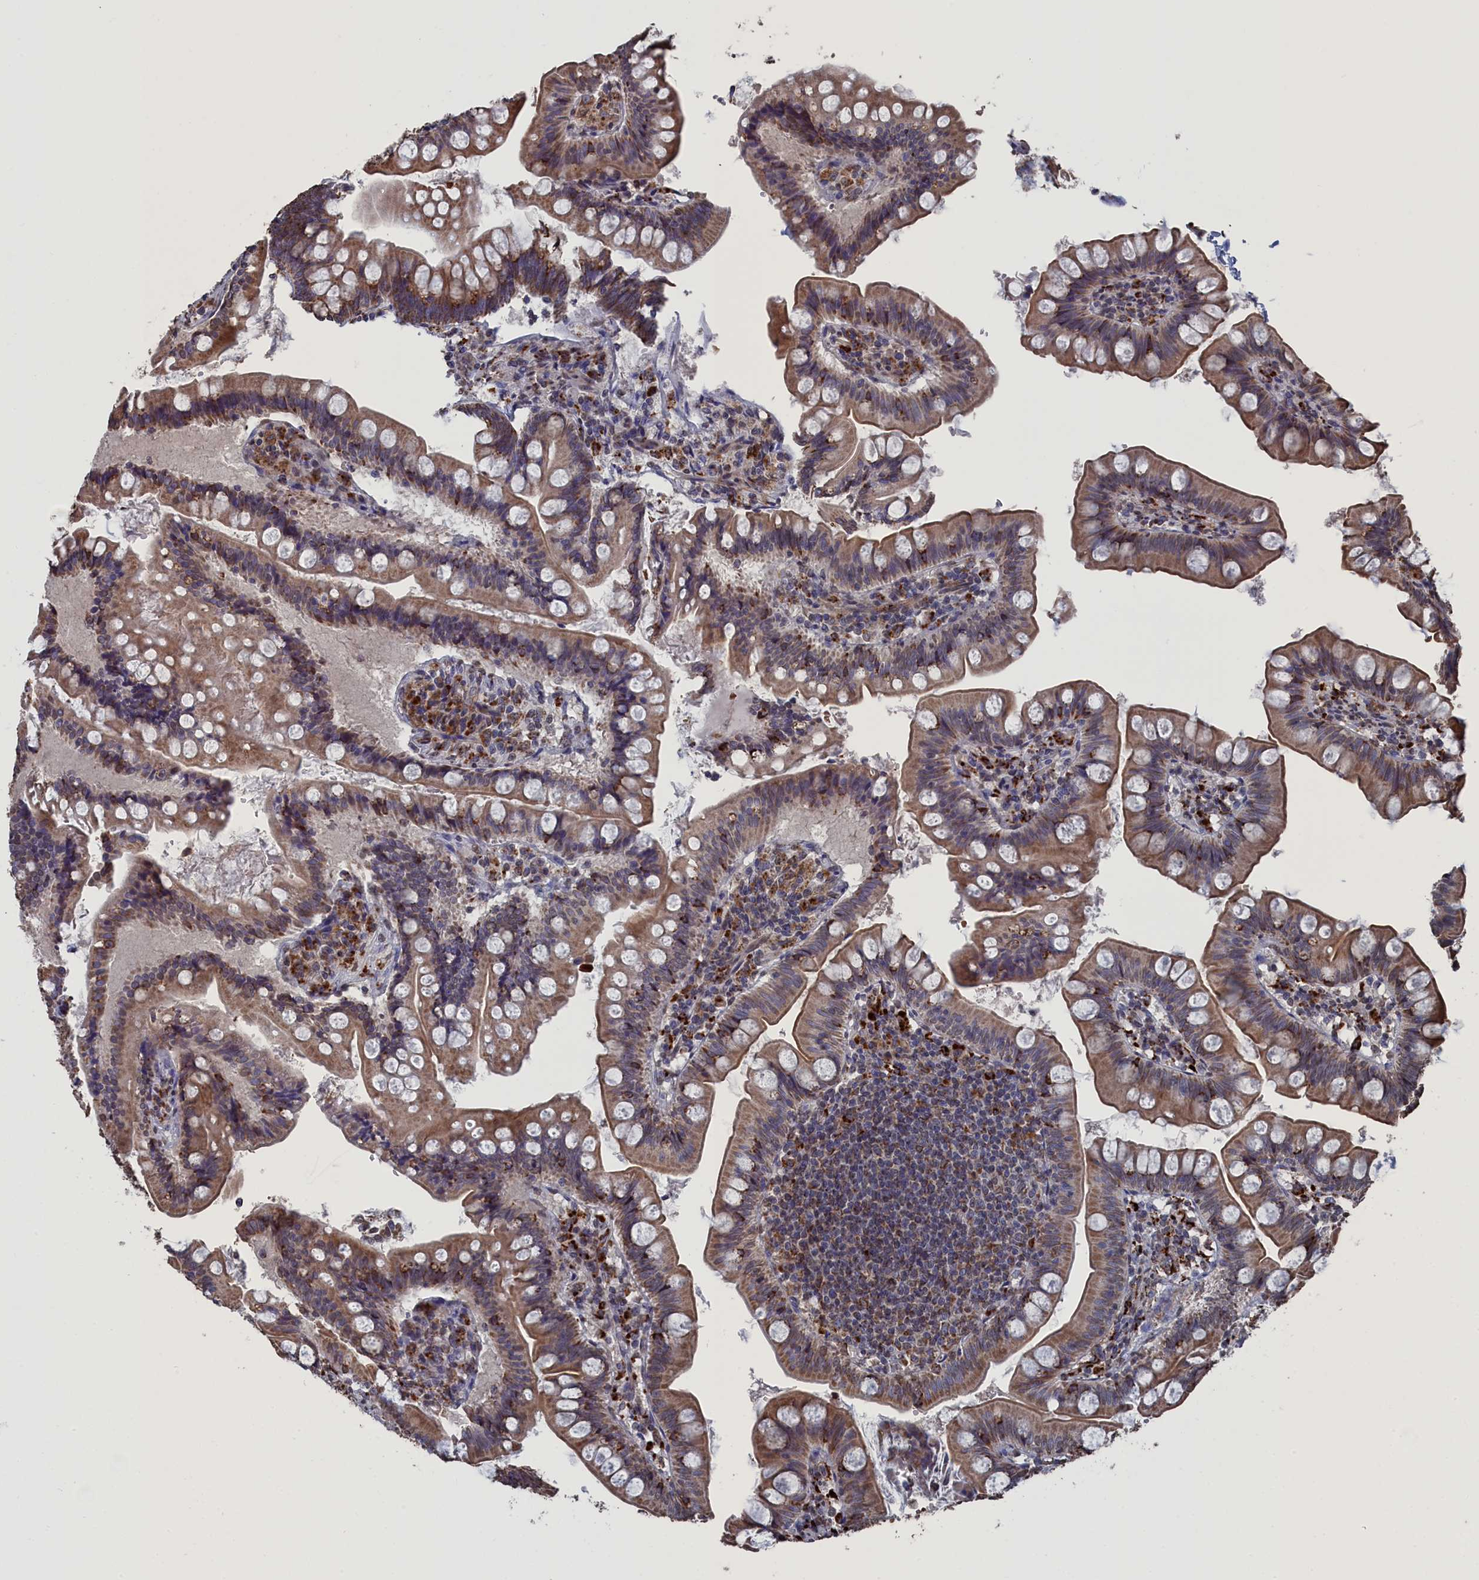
{"staining": {"intensity": "moderate", "quantity": ">75%", "location": "cytoplasmic/membranous"}, "tissue": "small intestine", "cell_type": "Glandular cells", "image_type": "normal", "snomed": [{"axis": "morphology", "description": "Normal tissue, NOS"}, {"axis": "topography", "description": "Small intestine"}], "caption": "Normal small intestine was stained to show a protein in brown. There is medium levels of moderate cytoplasmic/membranous staining in approximately >75% of glandular cells. The protein of interest is stained brown, and the nuclei are stained in blue (DAB IHC with brightfield microscopy, high magnification).", "gene": "SMG9", "patient": {"sex": "male", "age": 7}}